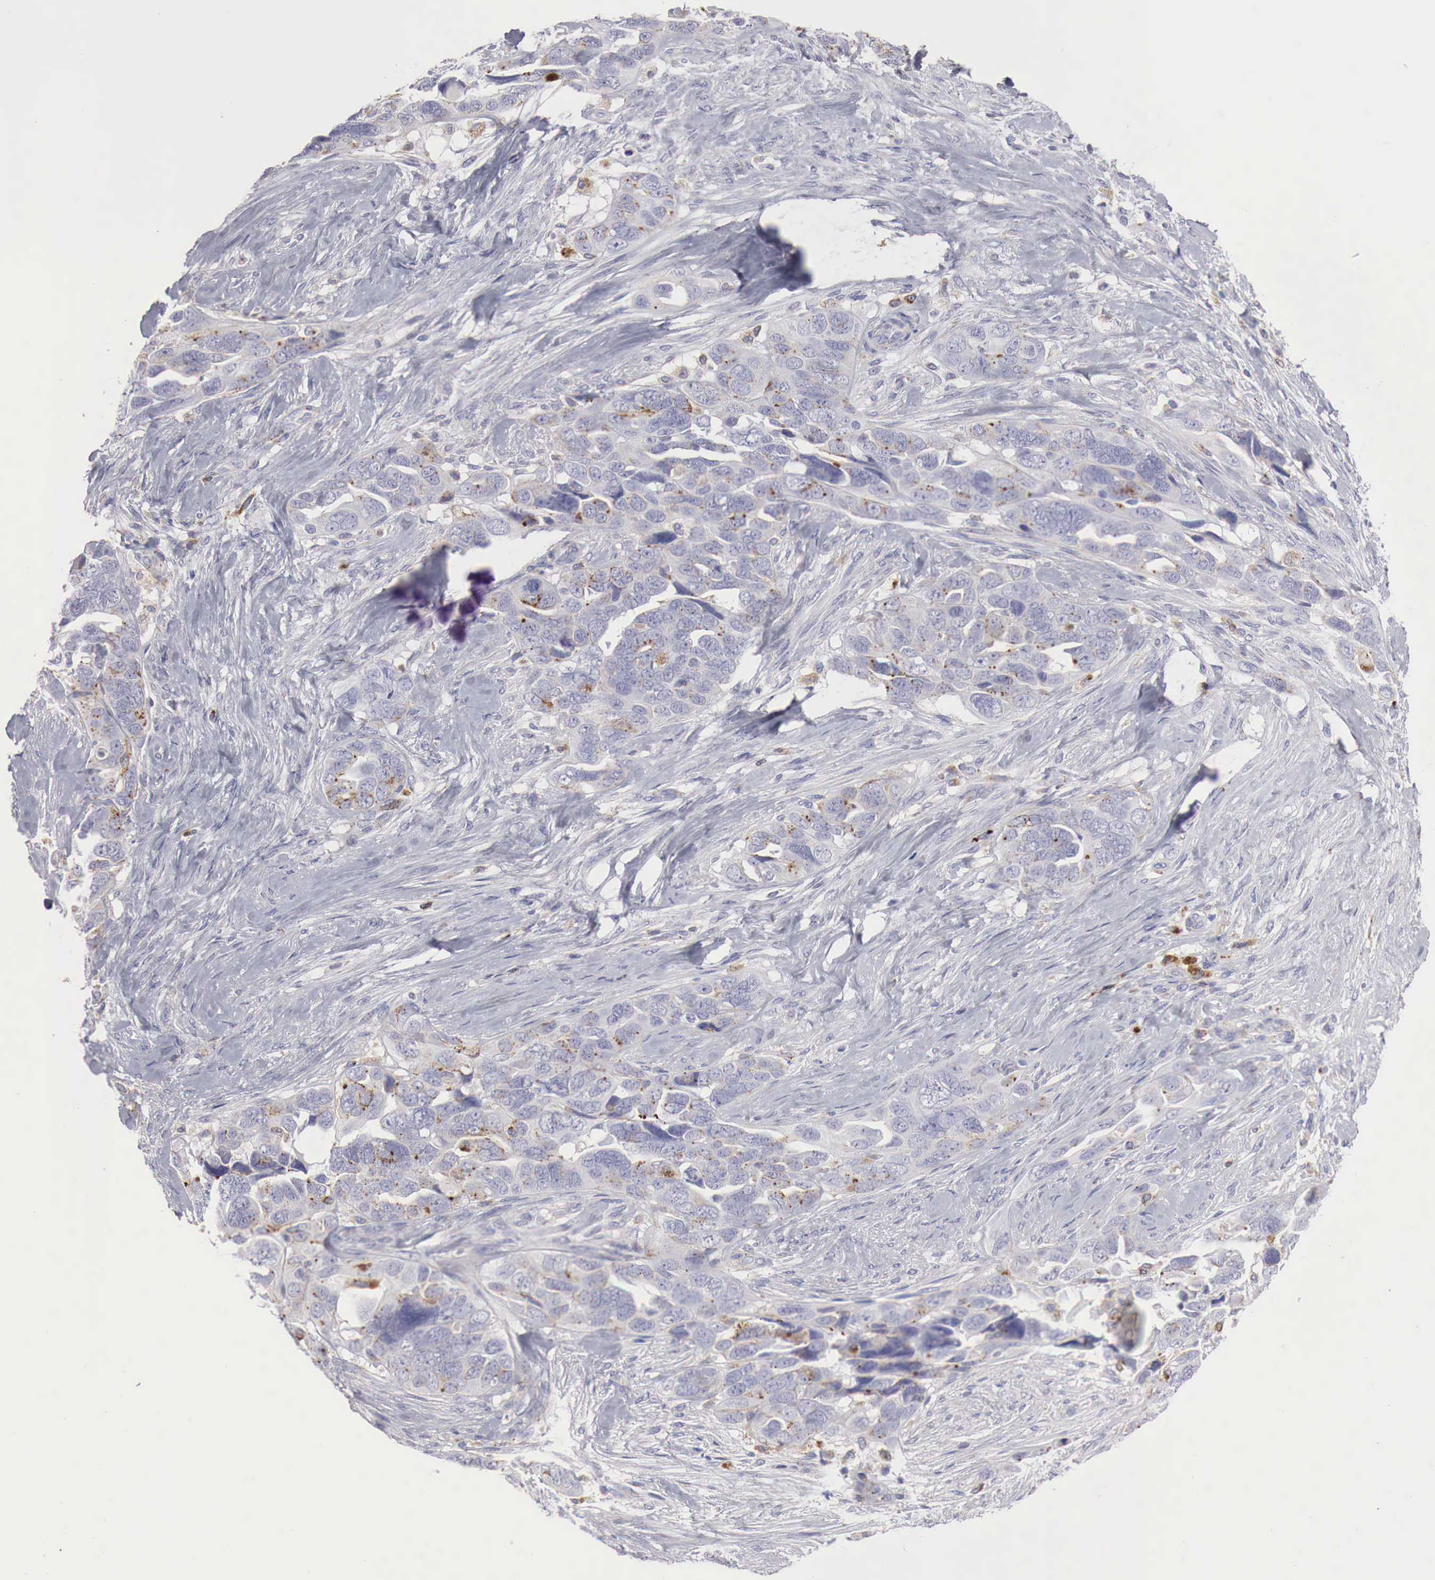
{"staining": {"intensity": "moderate", "quantity": "<25%", "location": "cytoplasmic/membranous"}, "tissue": "ovarian cancer", "cell_type": "Tumor cells", "image_type": "cancer", "snomed": [{"axis": "morphology", "description": "Cystadenocarcinoma, serous, NOS"}, {"axis": "topography", "description": "Ovary"}], "caption": "DAB immunohistochemical staining of human ovarian serous cystadenocarcinoma reveals moderate cytoplasmic/membranous protein positivity in approximately <25% of tumor cells.", "gene": "GLA", "patient": {"sex": "female", "age": 63}}